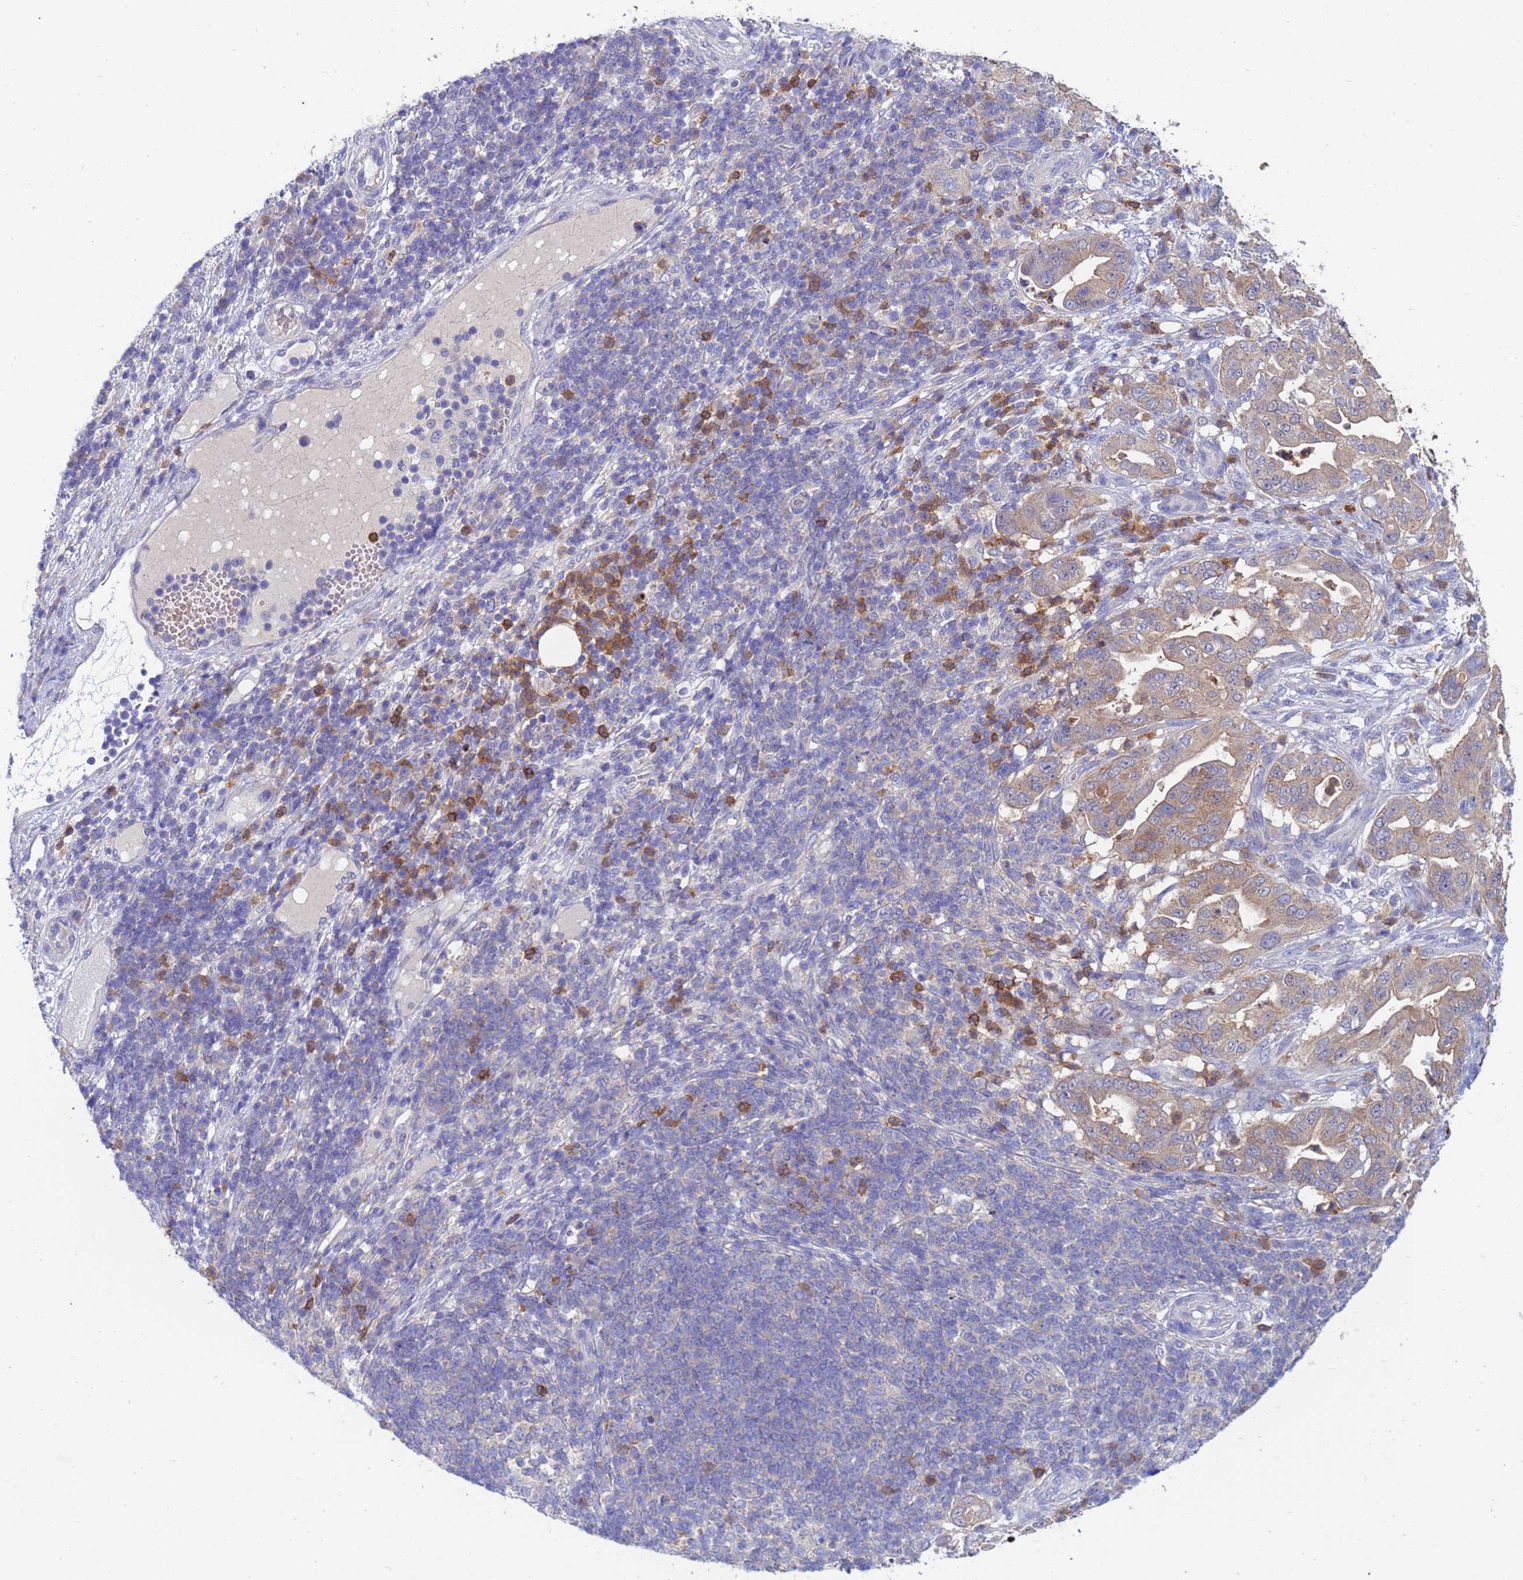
{"staining": {"intensity": "weak", "quantity": ">75%", "location": "cytoplasmic/membranous"}, "tissue": "pancreatic cancer", "cell_type": "Tumor cells", "image_type": "cancer", "snomed": [{"axis": "morphology", "description": "Normal tissue, NOS"}, {"axis": "morphology", "description": "Adenocarcinoma, NOS"}, {"axis": "topography", "description": "Lymph node"}, {"axis": "topography", "description": "Pancreas"}], "caption": "Protein analysis of pancreatic cancer tissue shows weak cytoplasmic/membranous staining in about >75% of tumor cells.", "gene": "TTLL11", "patient": {"sex": "female", "age": 67}}